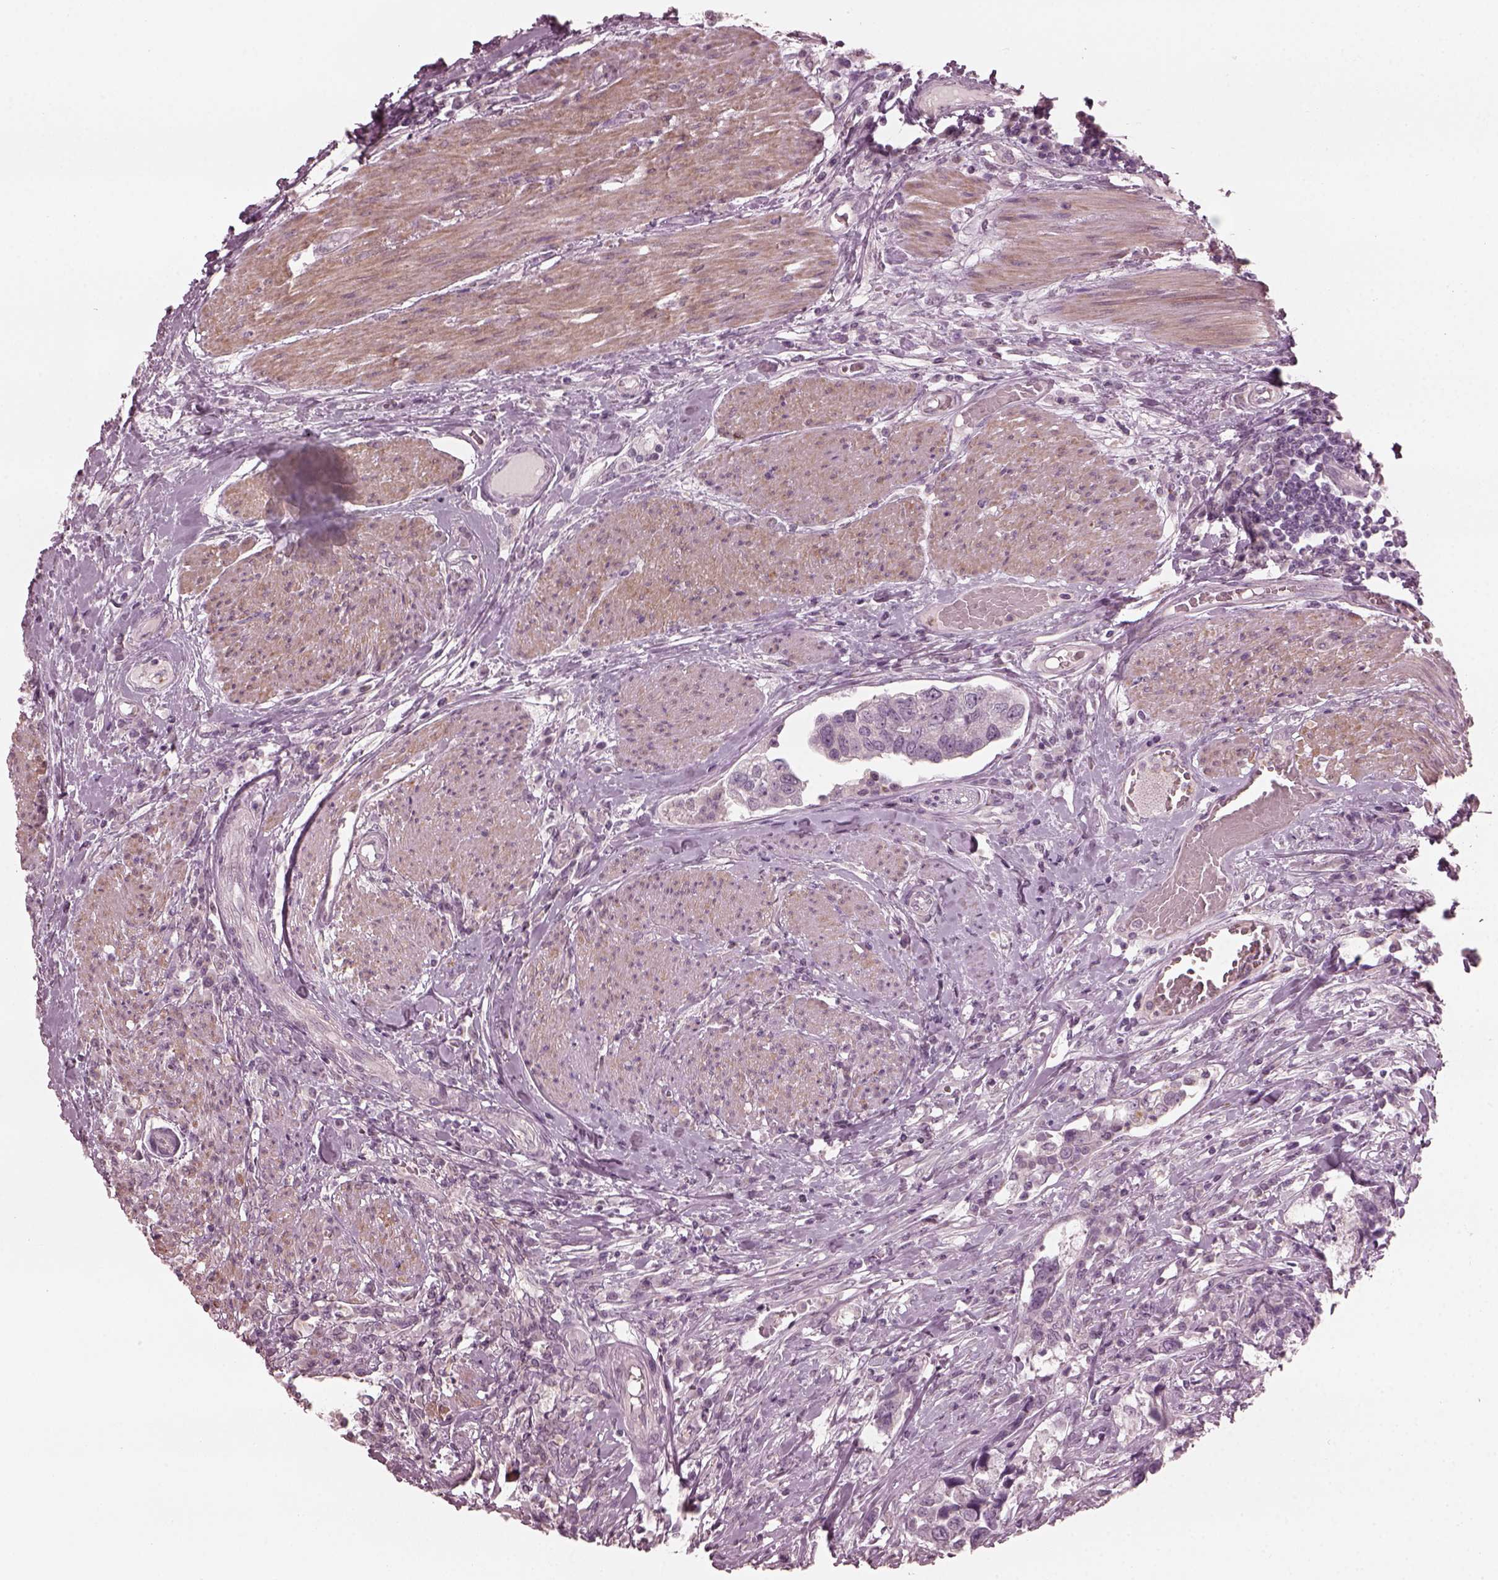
{"staining": {"intensity": "negative", "quantity": "none", "location": "none"}, "tissue": "urothelial cancer", "cell_type": "Tumor cells", "image_type": "cancer", "snomed": [{"axis": "morphology", "description": "Urothelial carcinoma, NOS"}, {"axis": "morphology", "description": "Urothelial carcinoma, High grade"}, {"axis": "topography", "description": "Urinary bladder"}], "caption": "DAB immunohistochemical staining of human urothelial cancer reveals no significant positivity in tumor cells.", "gene": "CCDC170", "patient": {"sex": "male", "age": 63}}